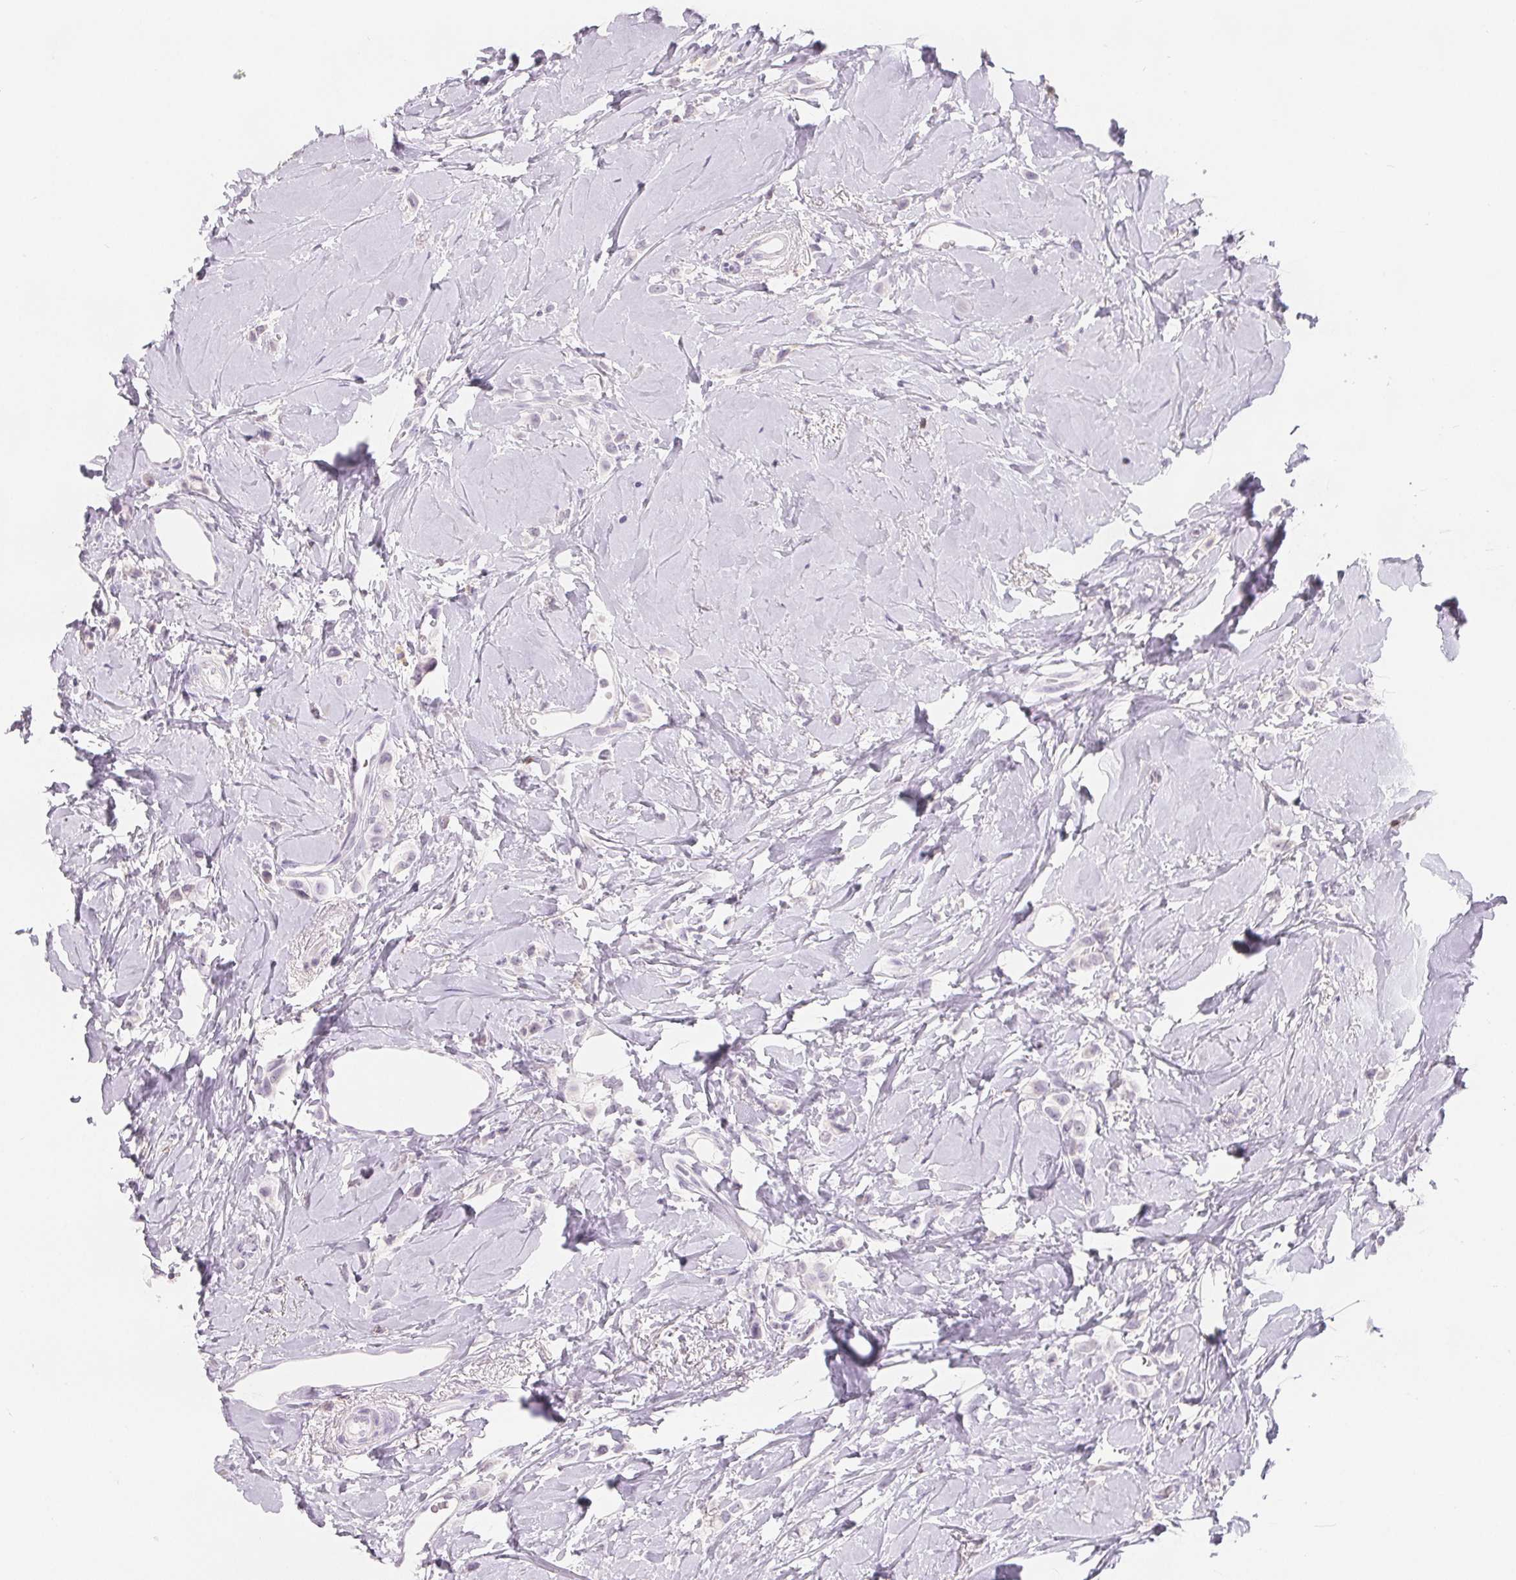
{"staining": {"intensity": "negative", "quantity": "none", "location": "none"}, "tissue": "breast cancer", "cell_type": "Tumor cells", "image_type": "cancer", "snomed": [{"axis": "morphology", "description": "Lobular carcinoma"}, {"axis": "topography", "description": "Breast"}], "caption": "High magnification brightfield microscopy of breast cancer stained with DAB (3,3'-diaminobenzidine) (brown) and counterstained with hematoxylin (blue): tumor cells show no significant positivity.", "gene": "CD69", "patient": {"sex": "female", "age": 66}}